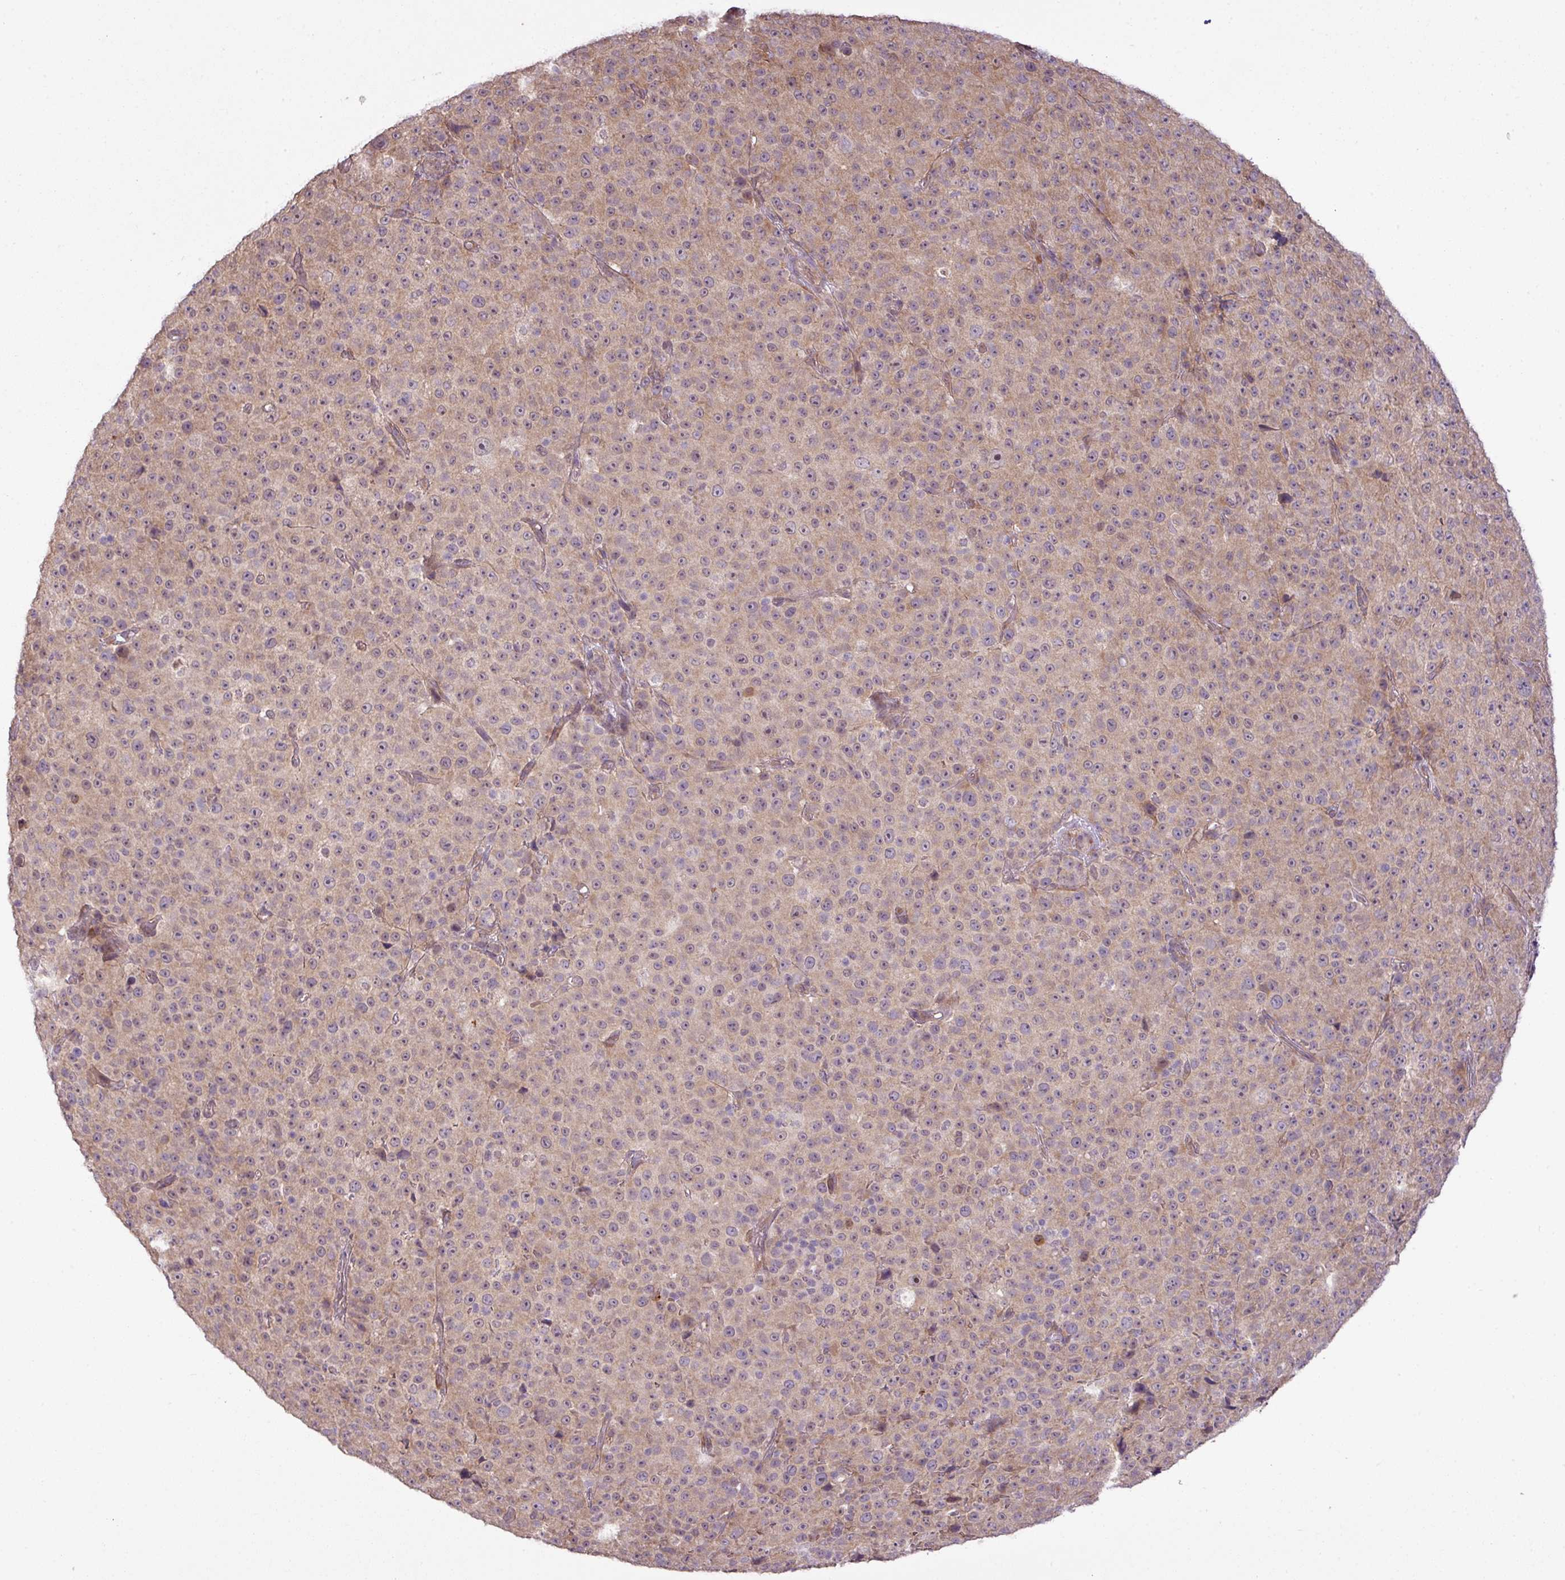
{"staining": {"intensity": "moderate", "quantity": ">75%", "location": "cytoplasmic/membranous"}, "tissue": "melanoma", "cell_type": "Tumor cells", "image_type": "cancer", "snomed": [{"axis": "morphology", "description": "Malignant melanoma, Metastatic site"}, {"axis": "topography", "description": "Skin"}, {"axis": "topography", "description": "Lymph node"}], "caption": "Protein staining reveals moderate cytoplasmic/membranous staining in about >75% of tumor cells in melanoma. (DAB (3,3'-diaminobenzidine) = brown stain, brightfield microscopy at high magnification).", "gene": "DNAAF4", "patient": {"sex": "male", "age": 66}}